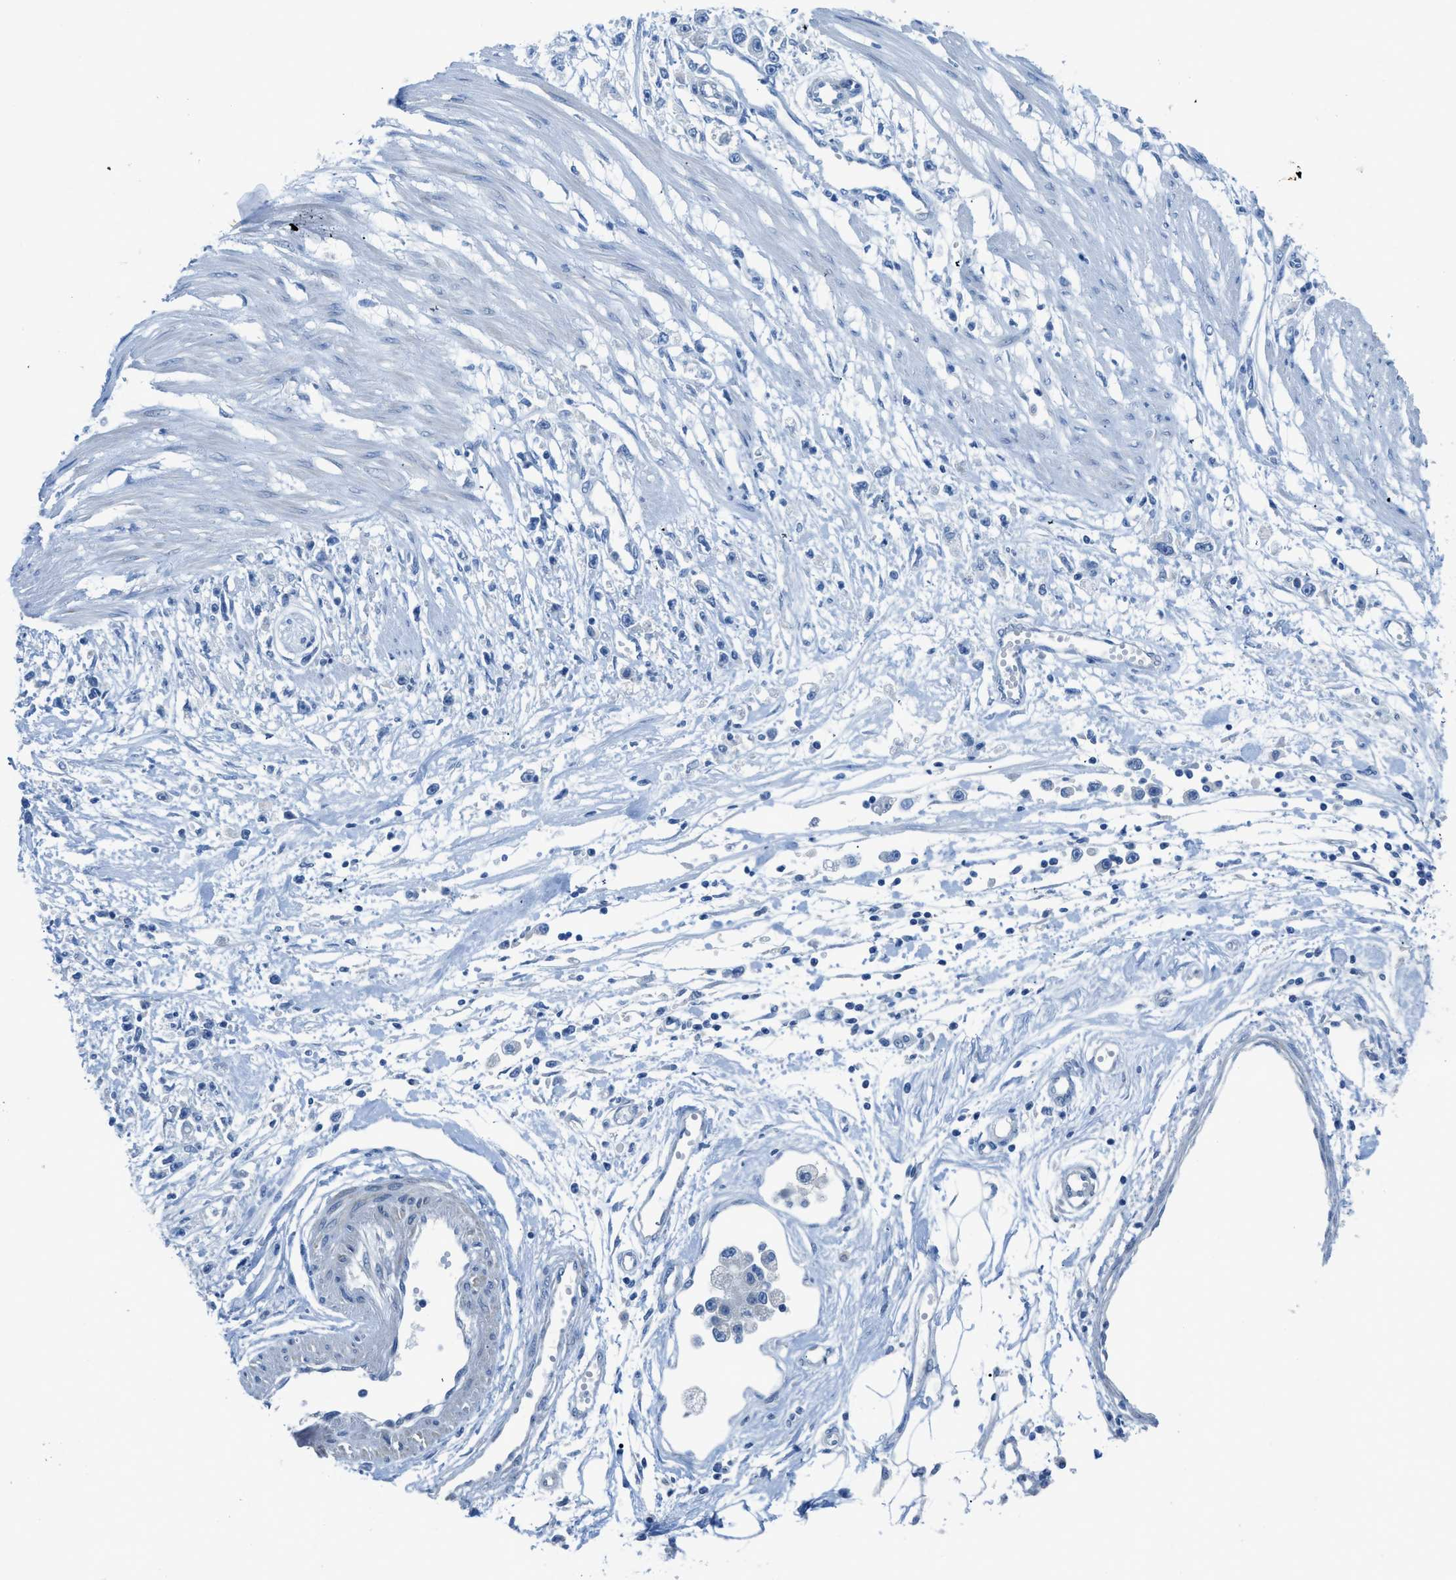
{"staining": {"intensity": "negative", "quantity": "none", "location": "none"}, "tissue": "stomach cancer", "cell_type": "Tumor cells", "image_type": "cancer", "snomed": [{"axis": "morphology", "description": "Adenocarcinoma, NOS"}, {"axis": "topography", "description": "Stomach"}], "caption": "Tumor cells show no significant expression in adenocarcinoma (stomach).", "gene": "ACAN", "patient": {"sex": "female", "age": 59}}